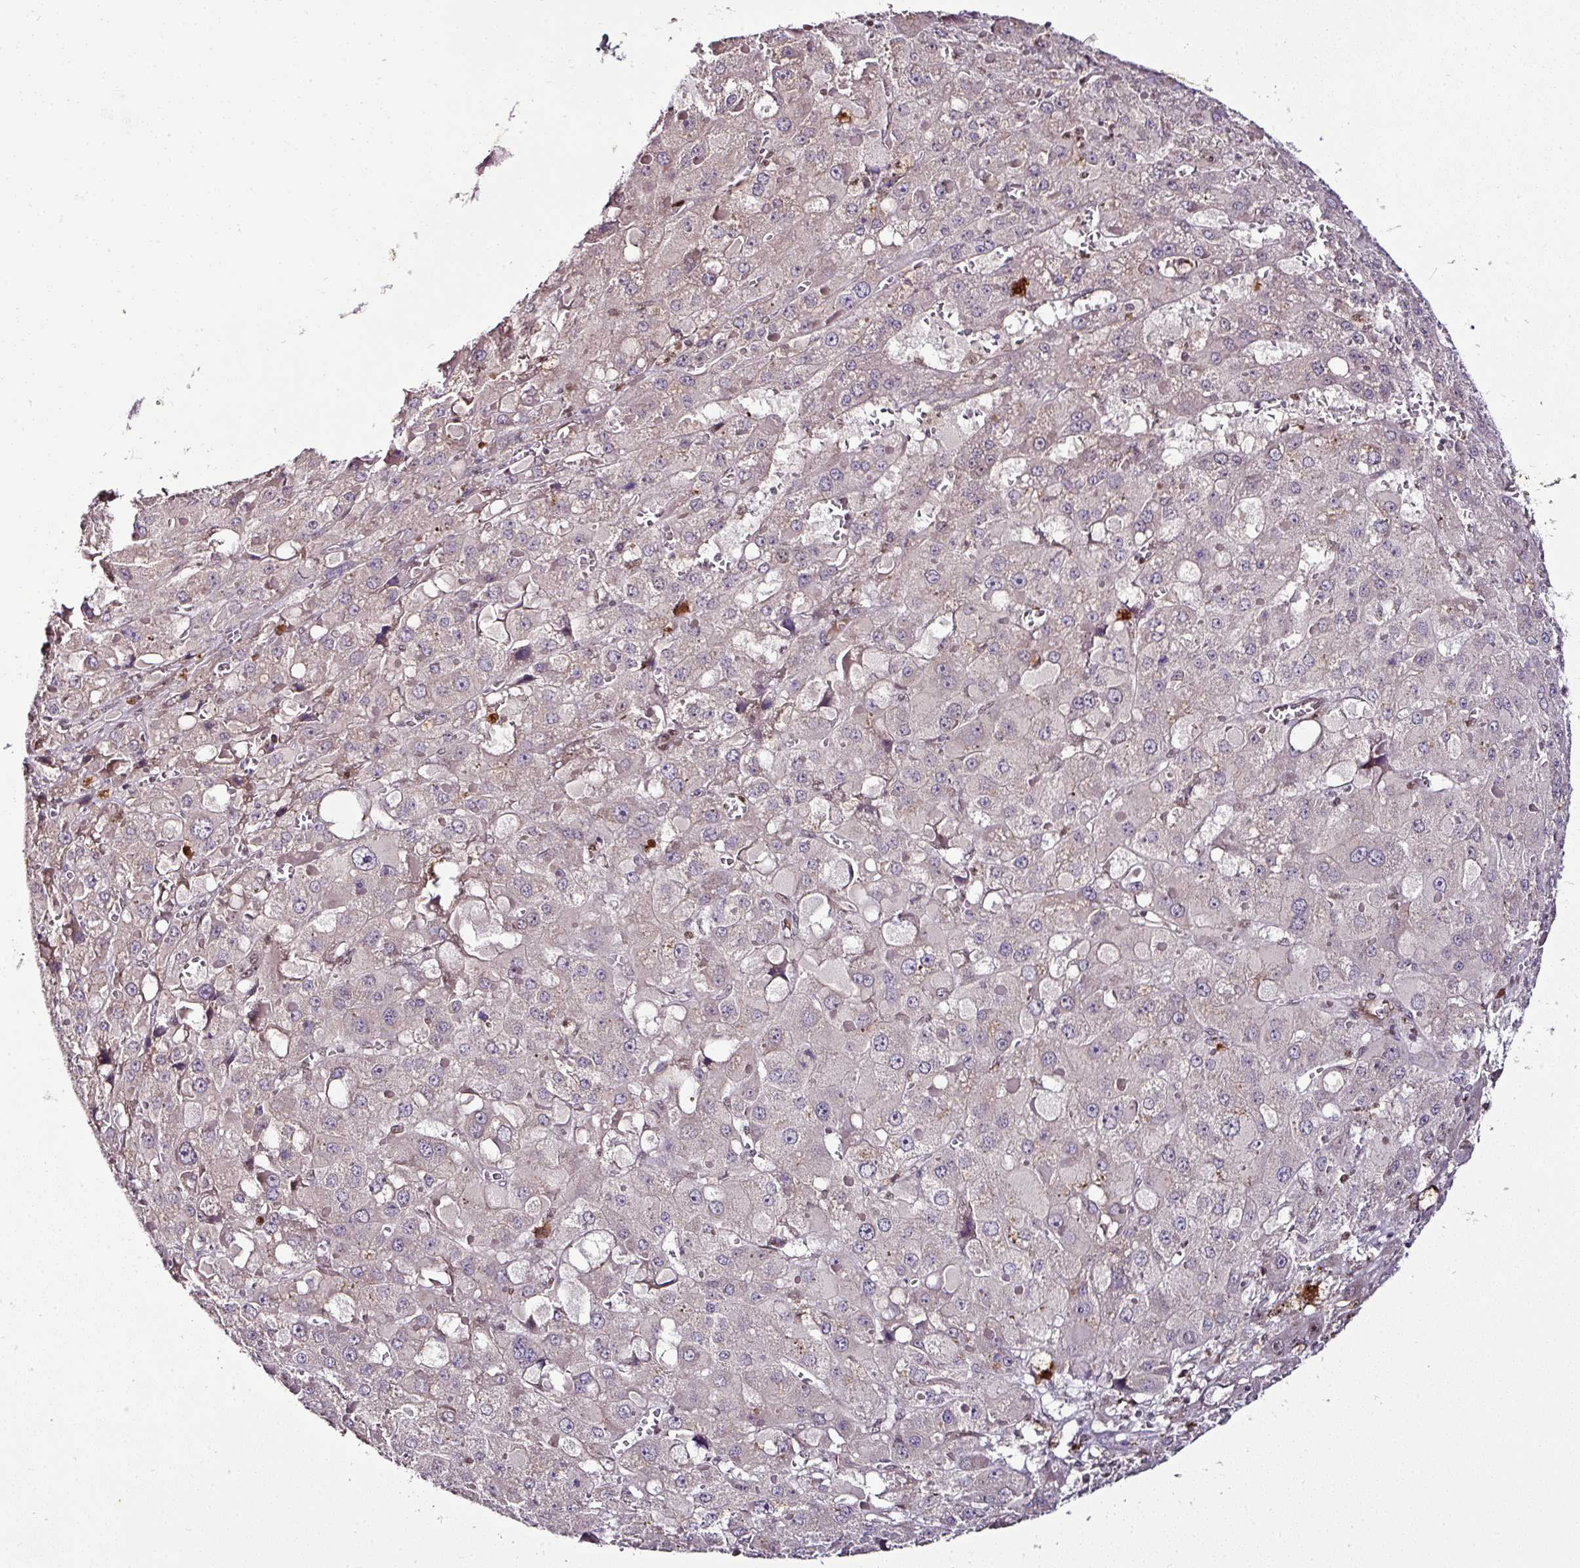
{"staining": {"intensity": "negative", "quantity": "none", "location": "none"}, "tissue": "liver cancer", "cell_type": "Tumor cells", "image_type": "cancer", "snomed": [{"axis": "morphology", "description": "Carcinoma, Hepatocellular, NOS"}, {"axis": "topography", "description": "Liver"}], "caption": "Liver cancer was stained to show a protein in brown. There is no significant positivity in tumor cells.", "gene": "KLF16", "patient": {"sex": "female", "age": 73}}